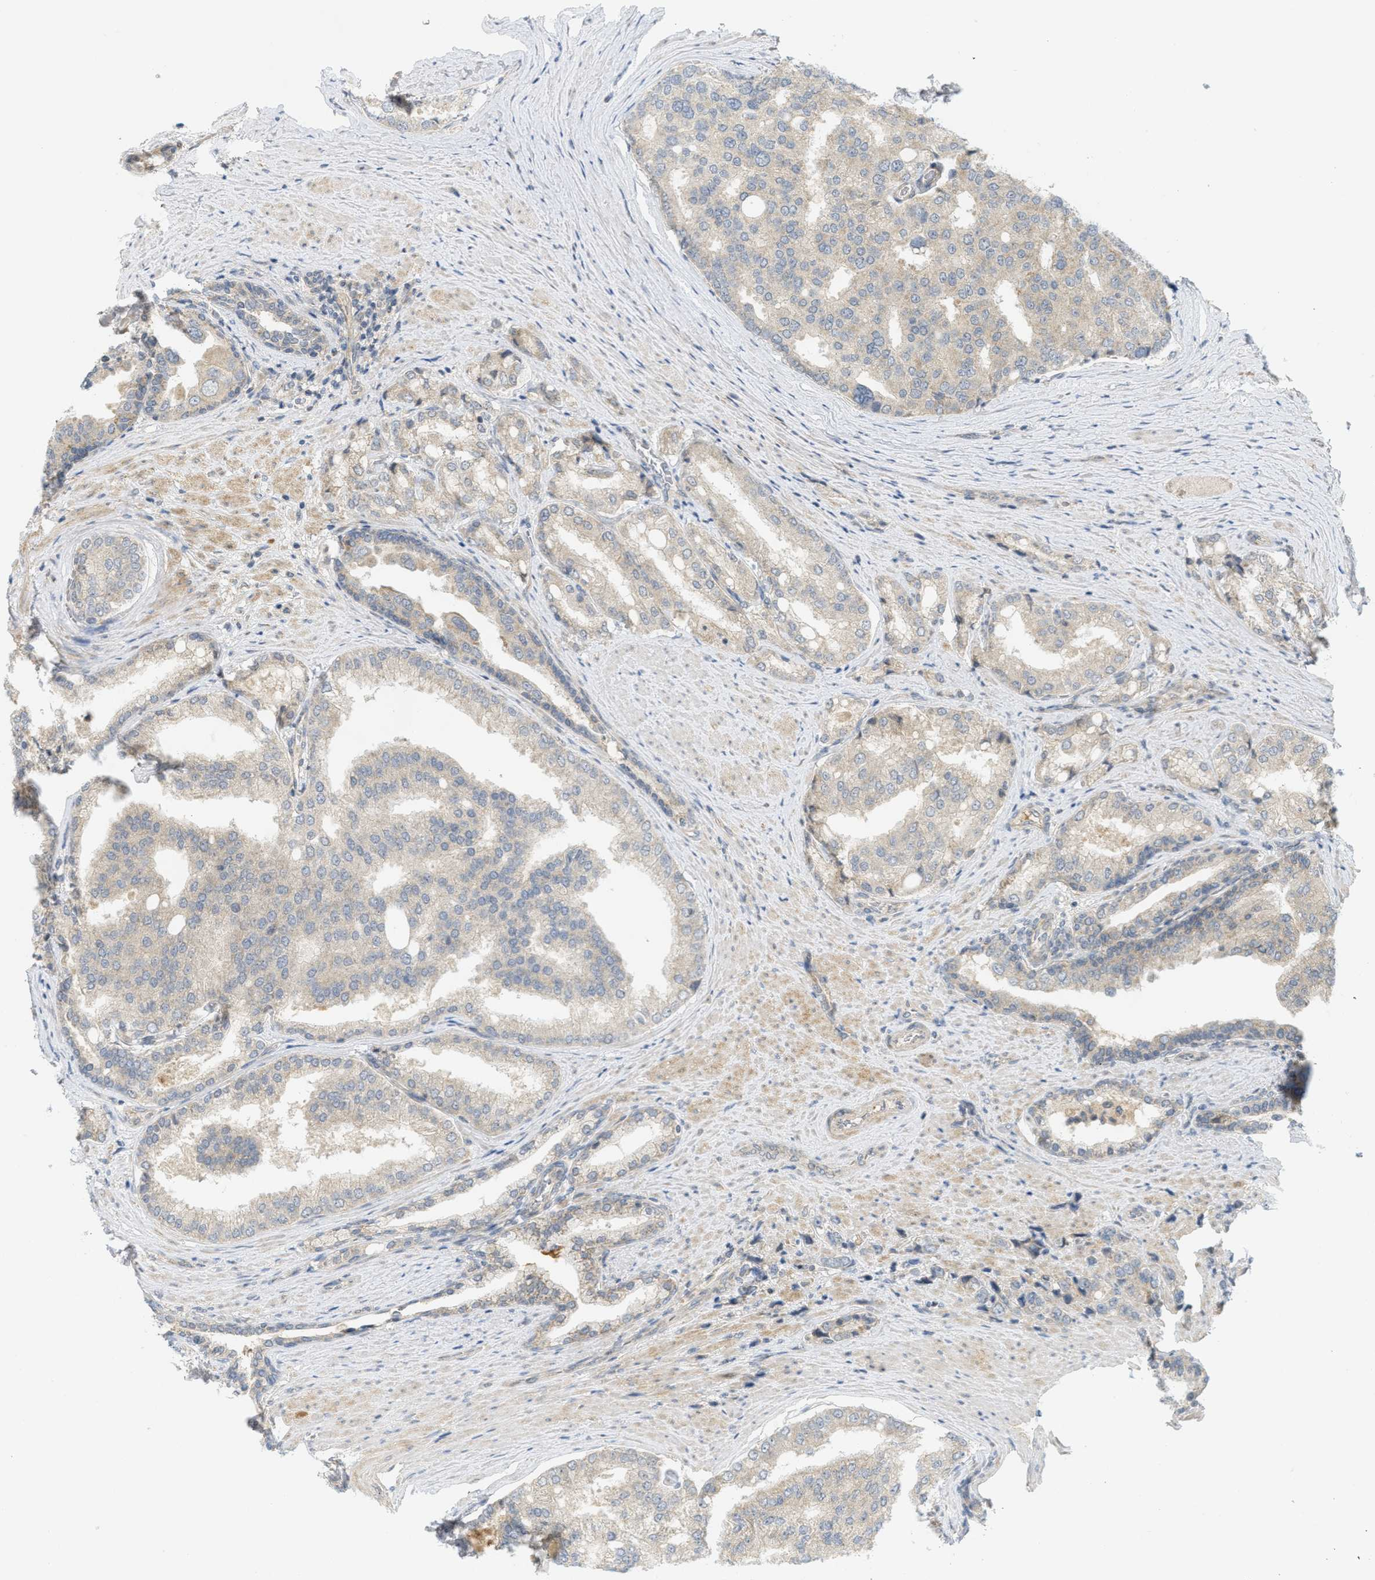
{"staining": {"intensity": "weak", "quantity": ">75%", "location": "cytoplasmic/membranous"}, "tissue": "prostate cancer", "cell_type": "Tumor cells", "image_type": "cancer", "snomed": [{"axis": "morphology", "description": "Adenocarcinoma, High grade"}, {"axis": "topography", "description": "Prostate"}], "caption": "This is an image of immunohistochemistry (IHC) staining of prostate adenocarcinoma (high-grade), which shows weak positivity in the cytoplasmic/membranous of tumor cells.", "gene": "PROC", "patient": {"sex": "male", "age": 50}}